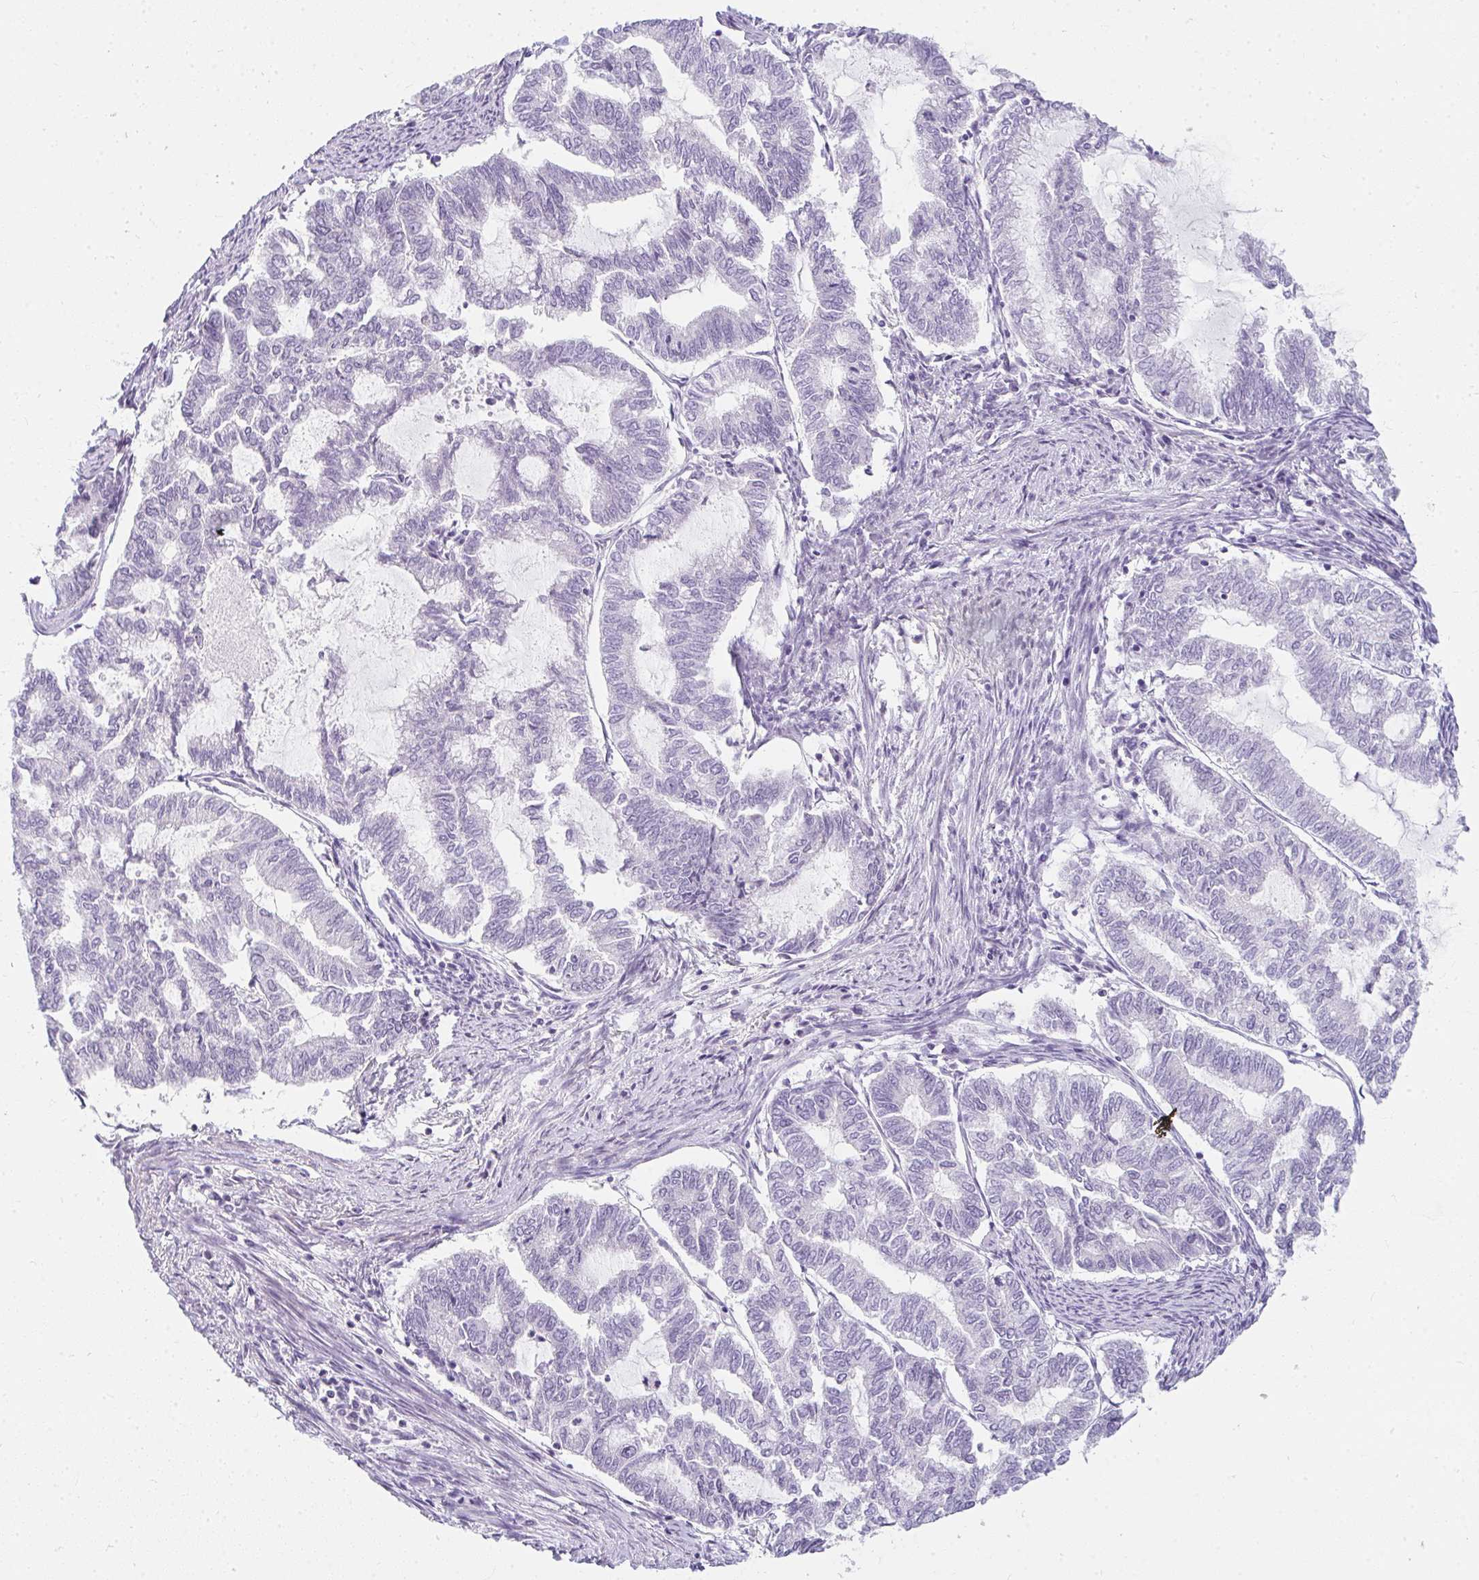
{"staining": {"intensity": "negative", "quantity": "none", "location": "none"}, "tissue": "endometrial cancer", "cell_type": "Tumor cells", "image_type": "cancer", "snomed": [{"axis": "morphology", "description": "Adenocarcinoma, NOS"}, {"axis": "topography", "description": "Endometrium"}], "caption": "DAB (3,3'-diaminobenzidine) immunohistochemical staining of endometrial cancer exhibits no significant staining in tumor cells.", "gene": "PPP1R3G", "patient": {"sex": "female", "age": 79}}